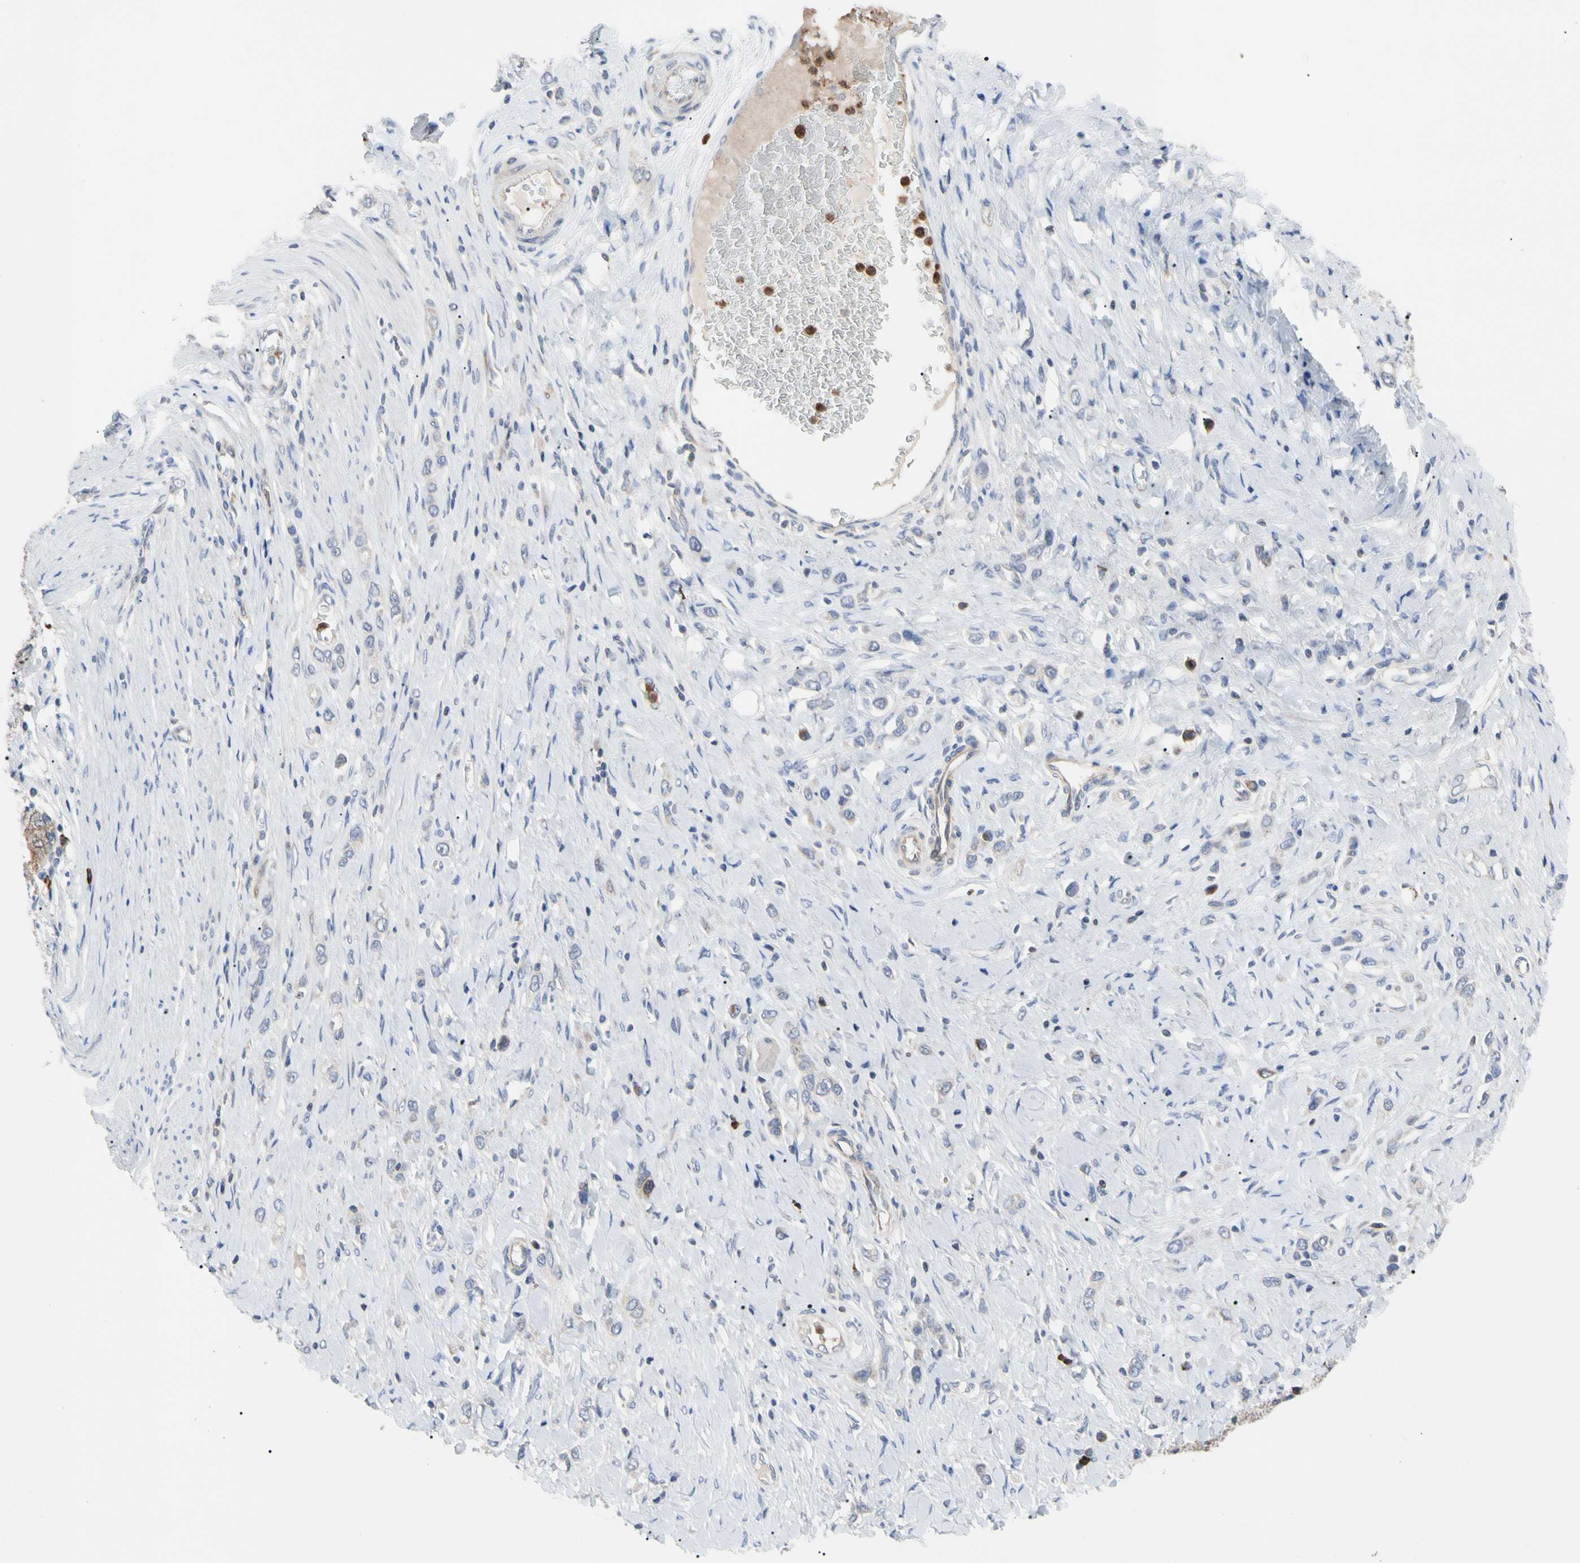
{"staining": {"intensity": "negative", "quantity": "none", "location": "none"}, "tissue": "stomach cancer", "cell_type": "Tumor cells", "image_type": "cancer", "snomed": [{"axis": "morphology", "description": "Normal tissue, NOS"}, {"axis": "morphology", "description": "Adenocarcinoma, NOS"}, {"axis": "topography", "description": "Stomach, upper"}, {"axis": "topography", "description": "Stomach"}], "caption": "Tumor cells show no significant expression in adenocarcinoma (stomach).", "gene": "MCL1", "patient": {"sex": "female", "age": 65}}